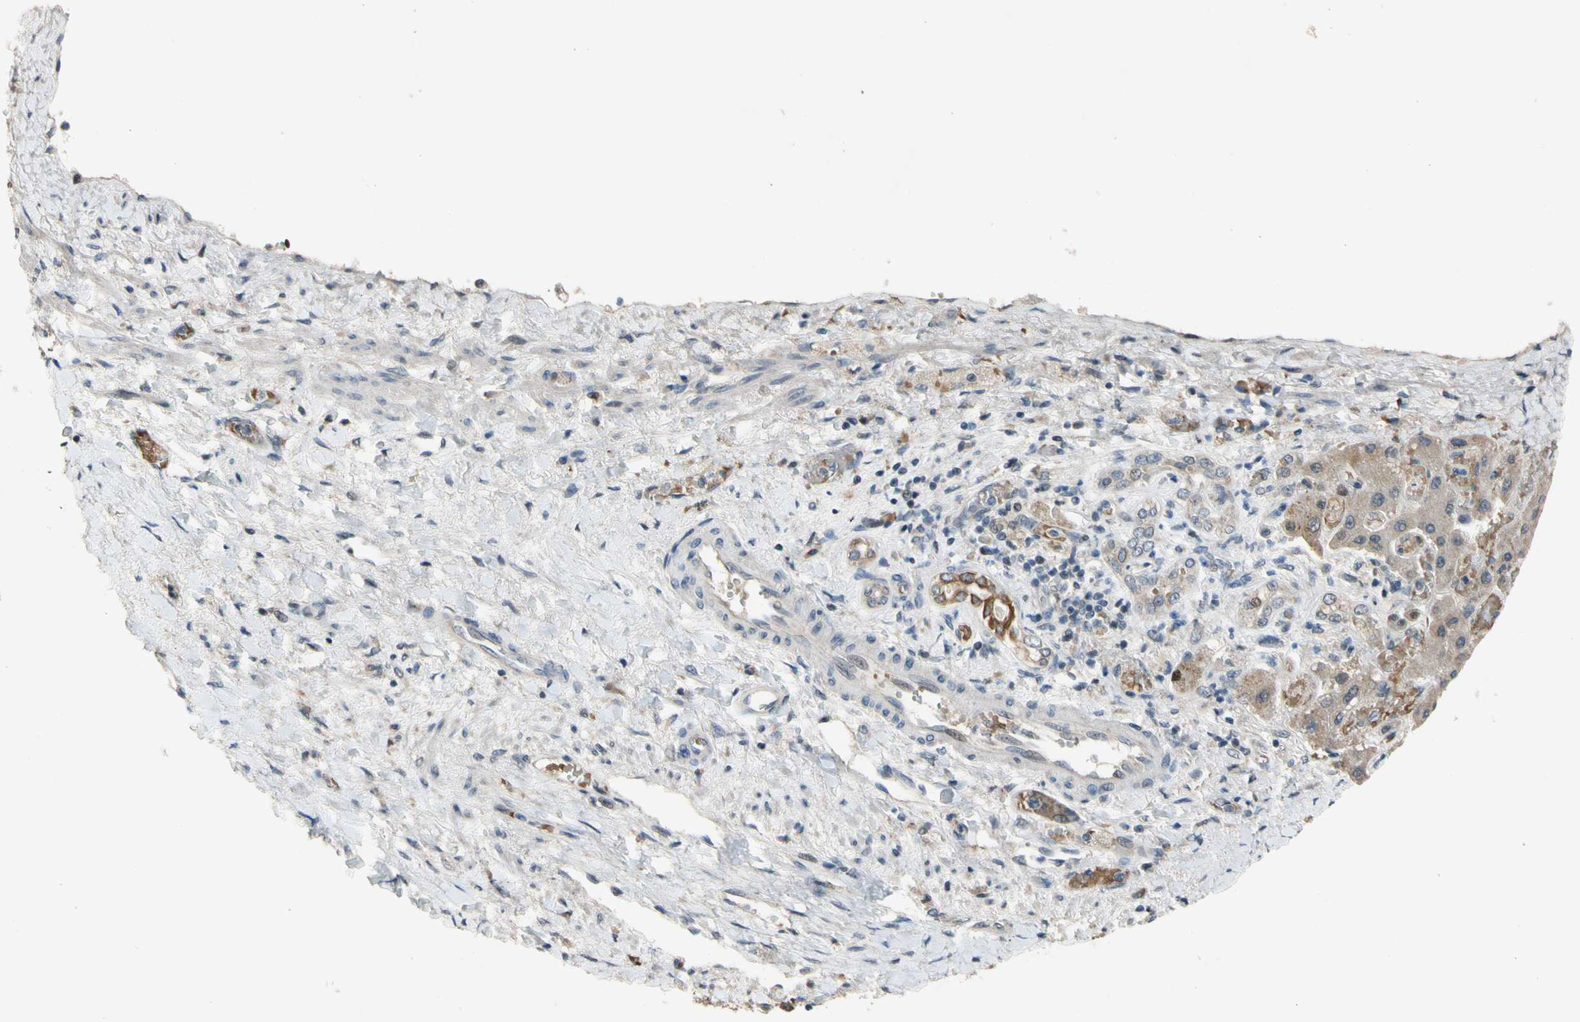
{"staining": {"intensity": "moderate", "quantity": "25%-75%", "location": "cytoplasmic/membranous"}, "tissue": "liver cancer", "cell_type": "Tumor cells", "image_type": "cancer", "snomed": [{"axis": "morphology", "description": "Cholangiocarcinoma"}, {"axis": "topography", "description": "Liver"}], "caption": "A brown stain shows moderate cytoplasmic/membranous positivity of a protein in liver cancer (cholangiocarcinoma) tumor cells.", "gene": "ZNF184", "patient": {"sex": "male", "age": 50}}